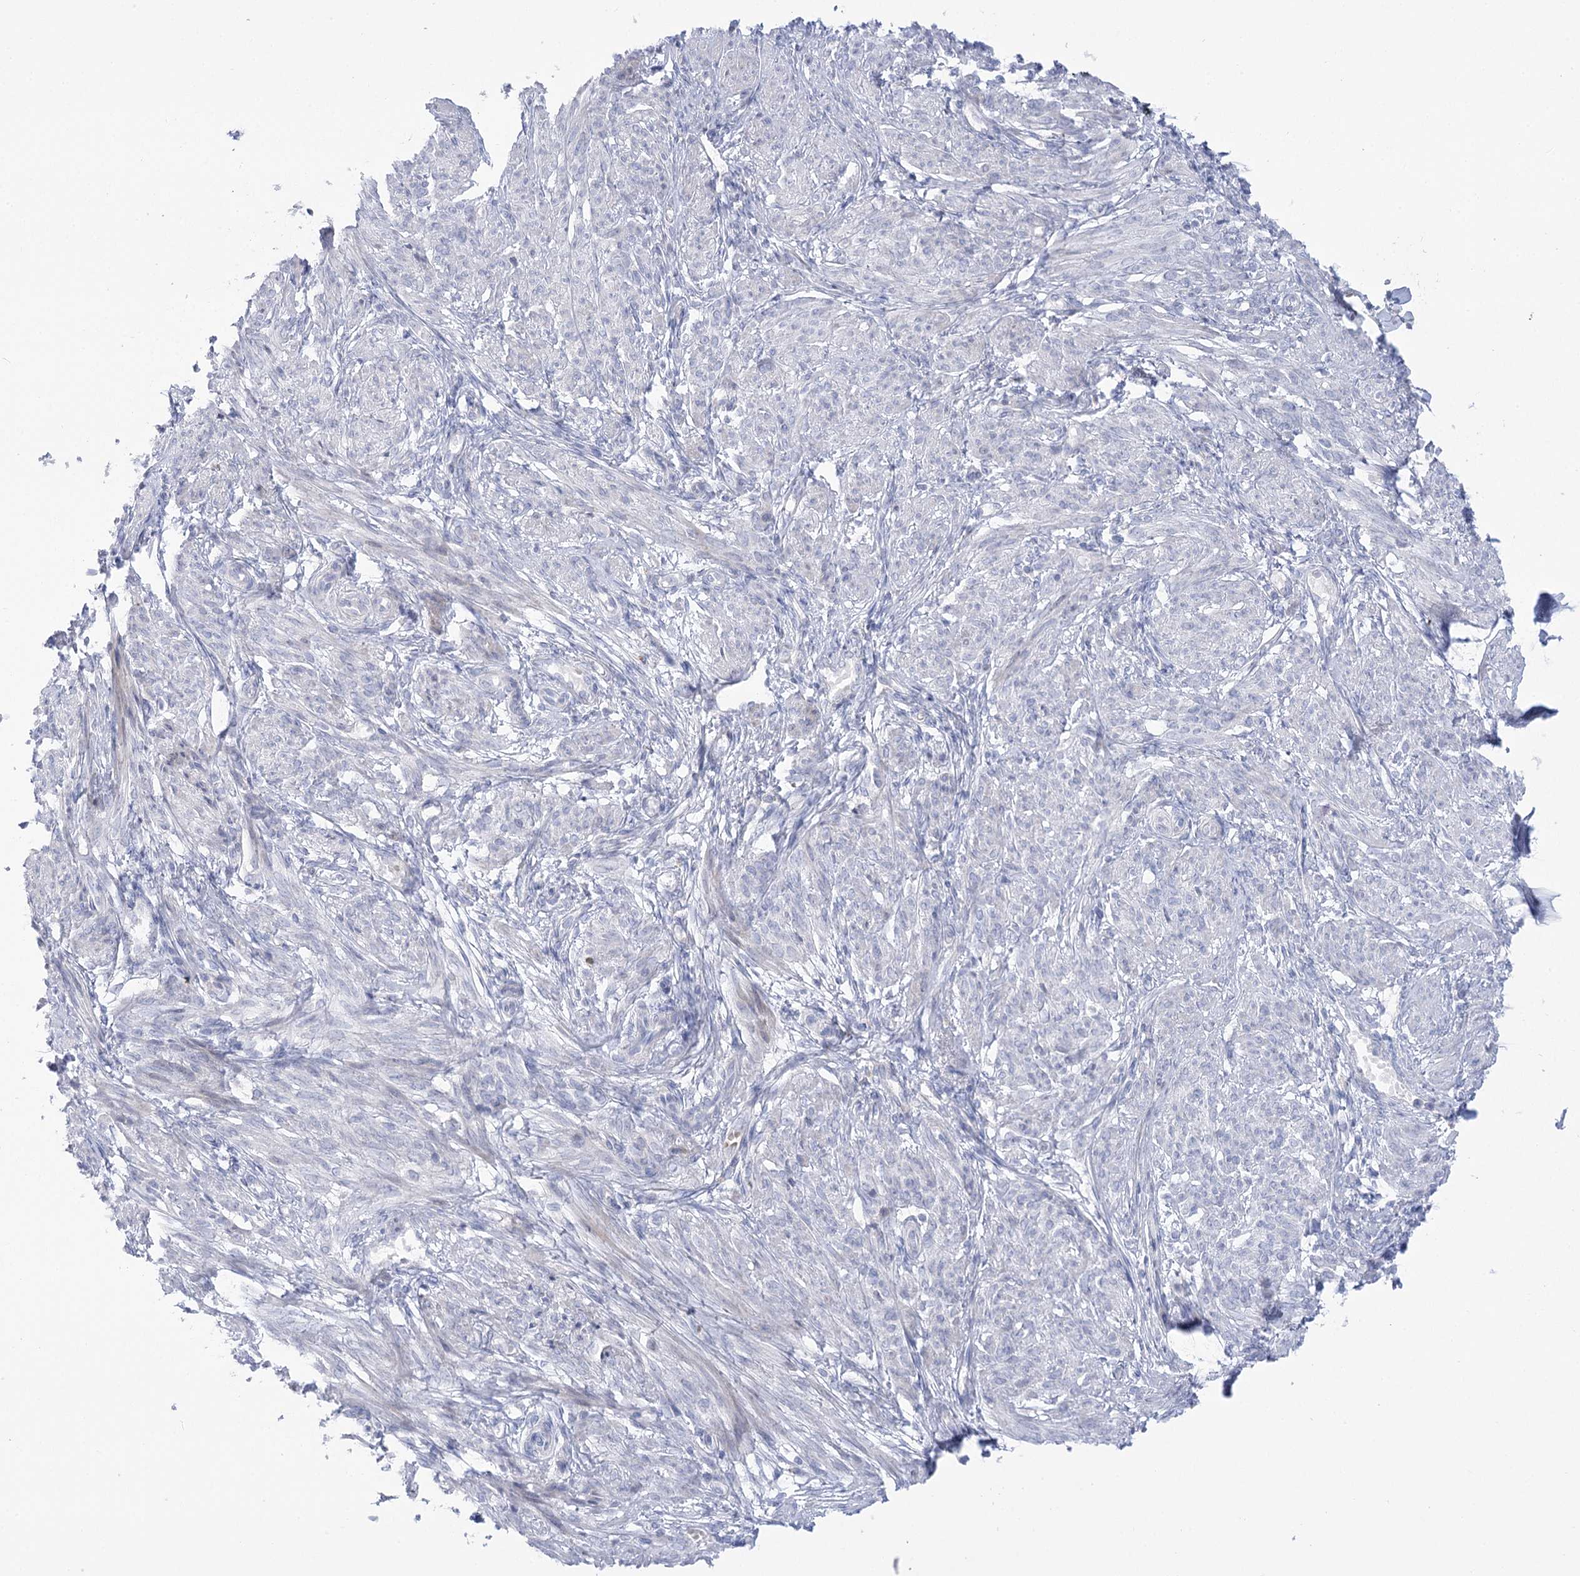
{"staining": {"intensity": "negative", "quantity": "none", "location": "none"}, "tissue": "smooth muscle", "cell_type": "Smooth muscle cells", "image_type": "normal", "snomed": [{"axis": "morphology", "description": "Normal tissue, NOS"}, {"axis": "topography", "description": "Smooth muscle"}], "caption": "DAB (3,3'-diaminobenzidine) immunohistochemical staining of normal human smooth muscle shows no significant staining in smooth muscle cells.", "gene": "SIAE", "patient": {"sex": "female", "age": 39}}